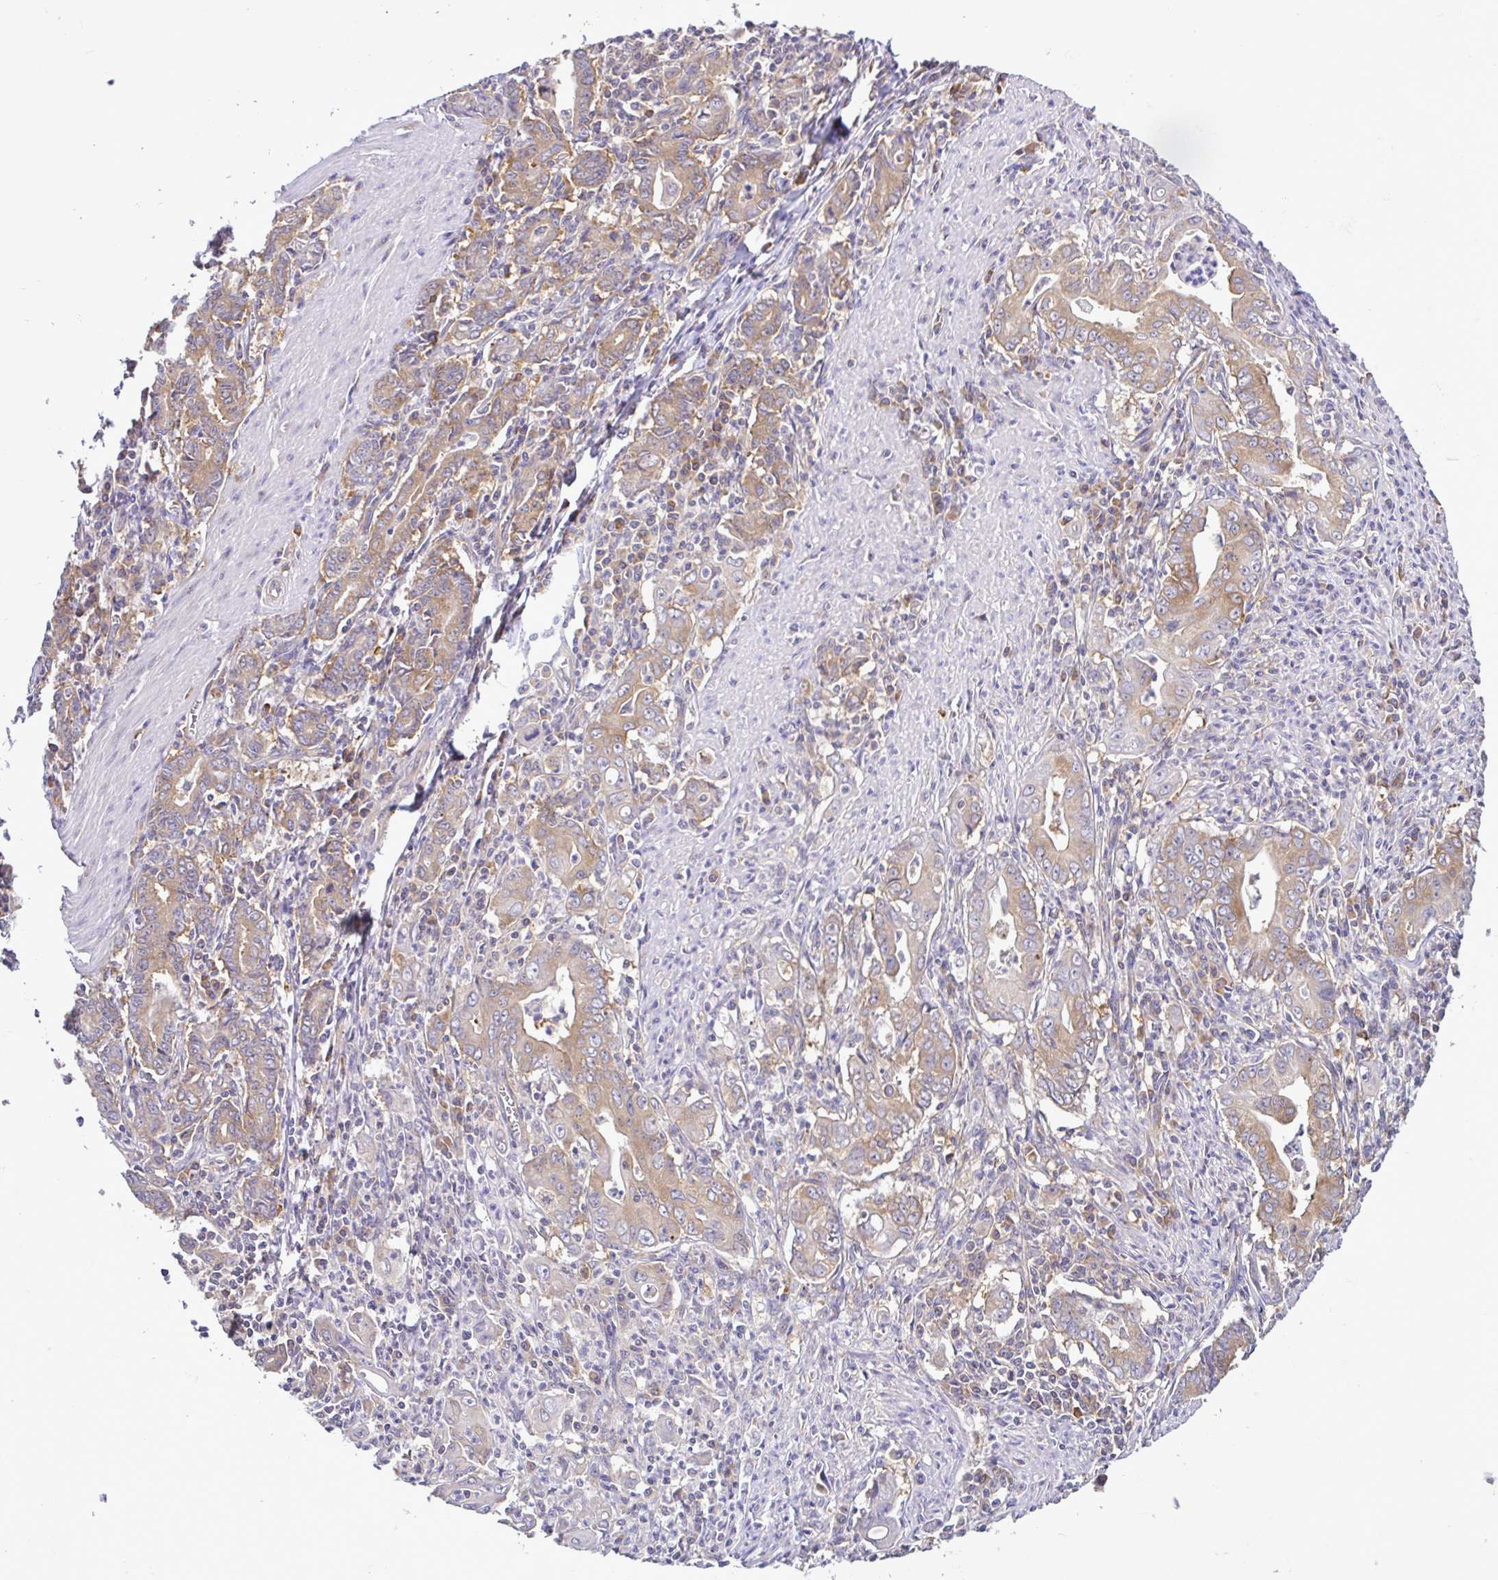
{"staining": {"intensity": "moderate", "quantity": ">75%", "location": "cytoplasmic/membranous"}, "tissue": "stomach cancer", "cell_type": "Tumor cells", "image_type": "cancer", "snomed": [{"axis": "morphology", "description": "Adenocarcinoma, NOS"}, {"axis": "topography", "description": "Stomach, upper"}], "caption": "Moderate cytoplasmic/membranous positivity is identified in about >75% of tumor cells in stomach adenocarcinoma.", "gene": "LARS1", "patient": {"sex": "female", "age": 79}}